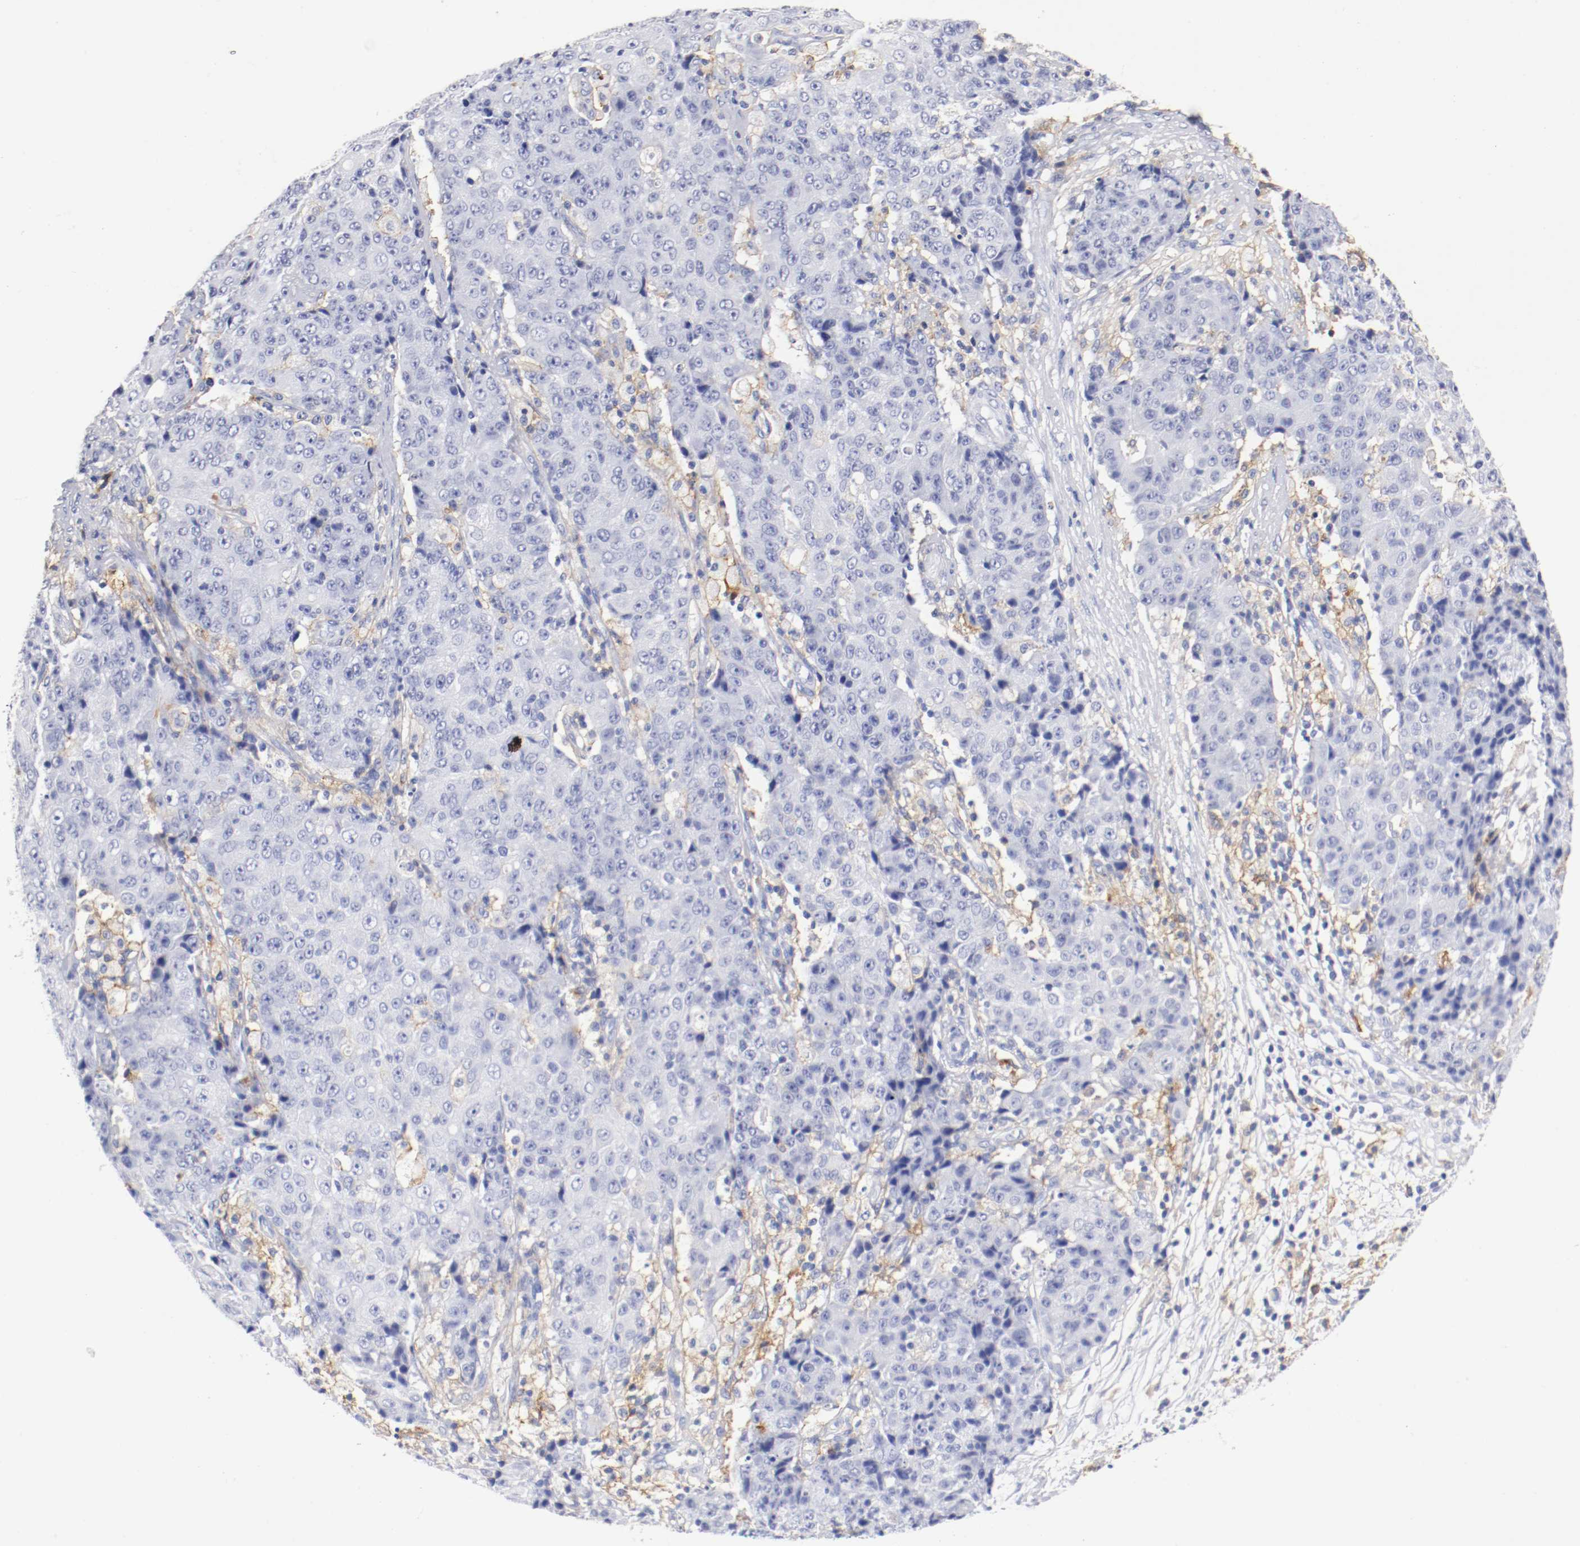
{"staining": {"intensity": "negative", "quantity": "none", "location": "none"}, "tissue": "ovarian cancer", "cell_type": "Tumor cells", "image_type": "cancer", "snomed": [{"axis": "morphology", "description": "Carcinoma, endometroid"}, {"axis": "topography", "description": "Ovary"}], "caption": "Tumor cells show no significant staining in ovarian cancer.", "gene": "ITGAX", "patient": {"sex": "female", "age": 42}}